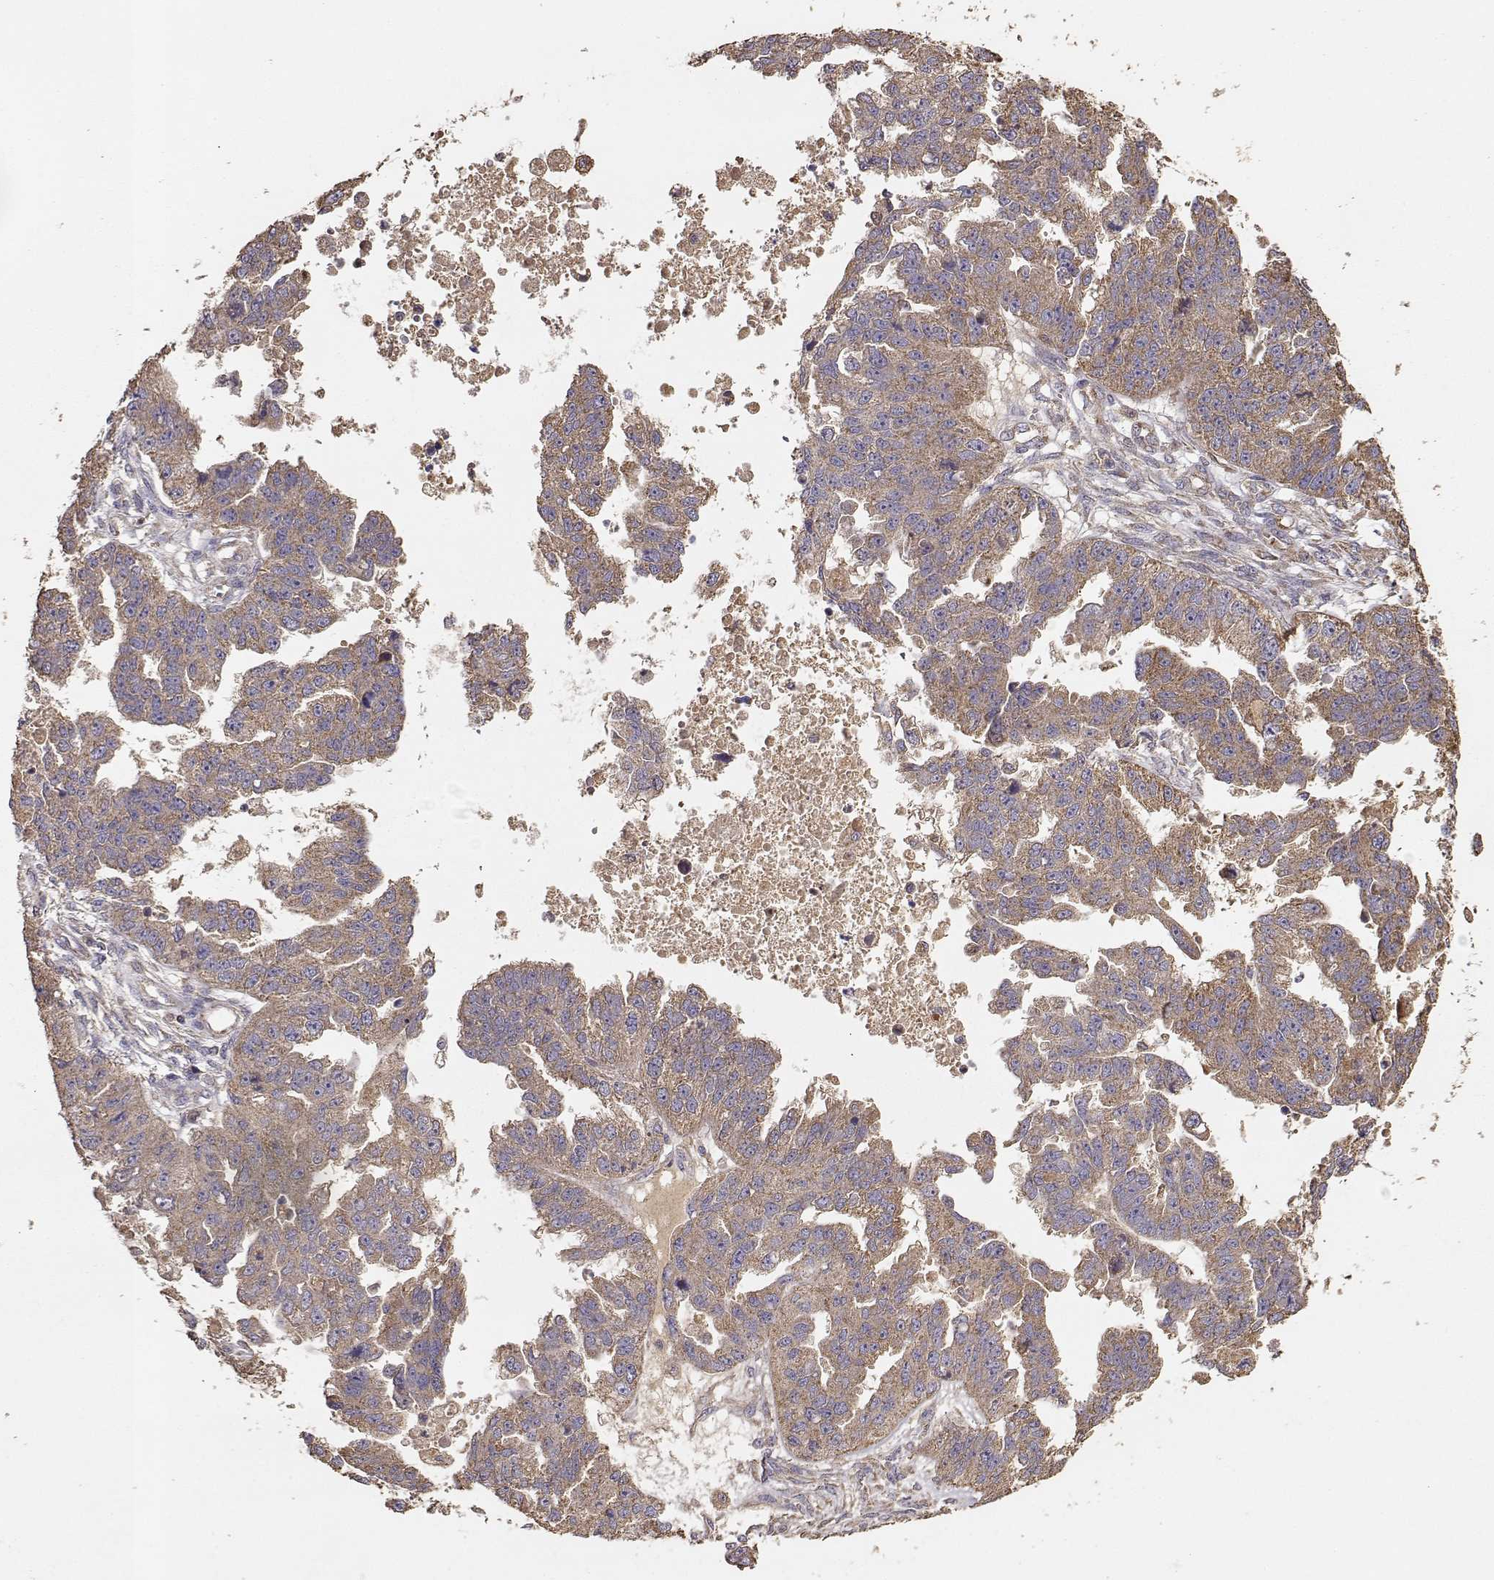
{"staining": {"intensity": "moderate", "quantity": ">75%", "location": "cytoplasmic/membranous"}, "tissue": "ovarian cancer", "cell_type": "Tumor cells", "image_type": "cancer", "snomed": [{"axis": "morphology", "description": "Cystadenocarcinoma, serous, NOS"}, {"axis": "topography", "description": "Ovary"}], "caption": "This histopathology image shows immunohistochemistry staining of ovarian cancer (serous cystadenocarcinoma), with medium moderate cytoplasmic/membranous positivity in about >75% of tumor cells.", "gene": "TARS3", "patient": {"sex": "female", "age": 58}}